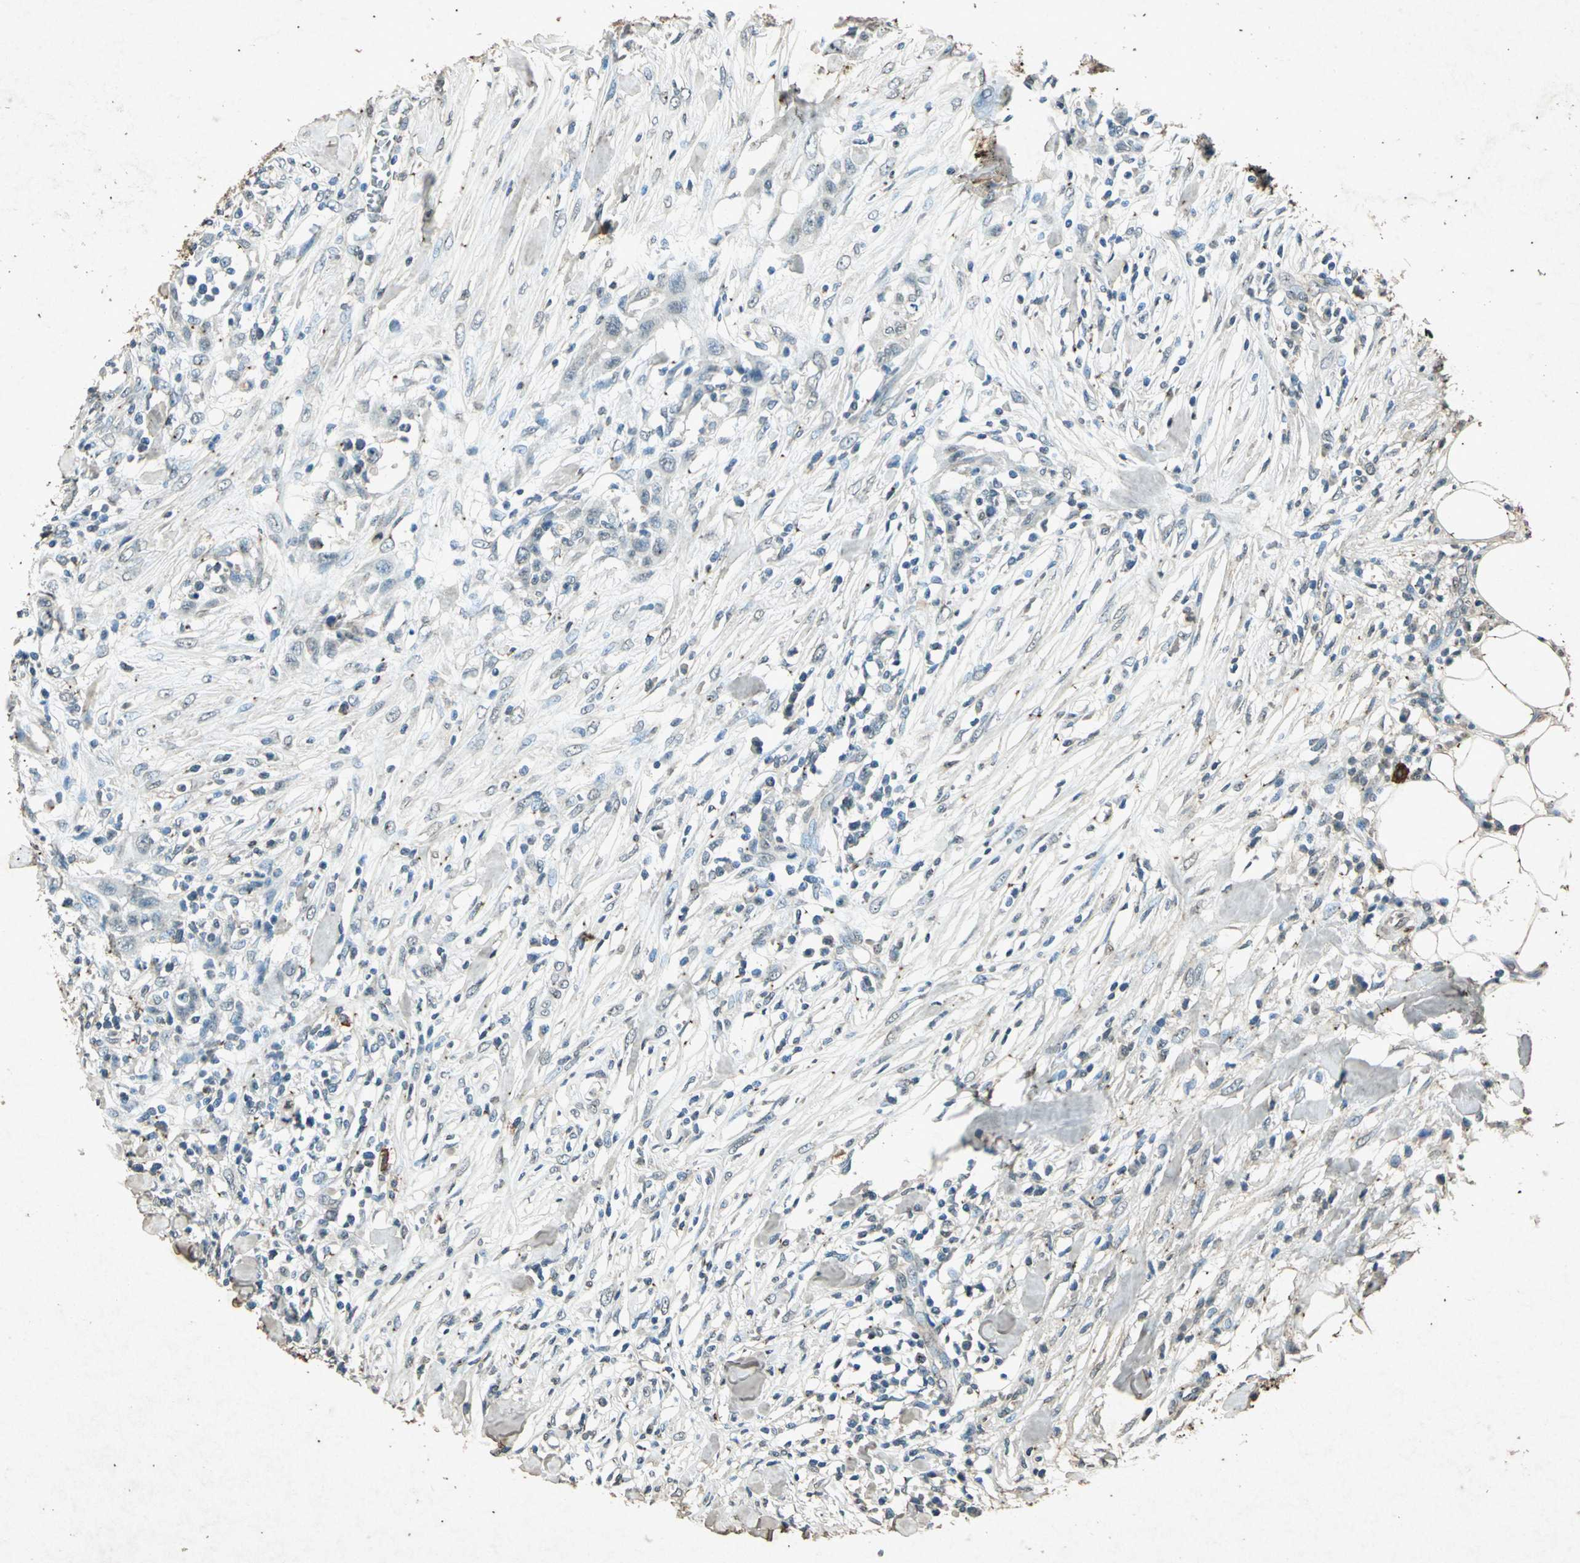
{"staining": {"intensity": "negative", "quantity": "none", "location": "none"}, "tissue": "skin cancer", "cell_type": "Tumor cells", "image_type": "cancer", "snomed": [{"axis": "morphology", "description": "Squamous cell carcinoma, NOS"}, {"axis": "topography", "description": "Skin"}], "caption": "Immunohistochemistry (IHC) image of neoplastic tissue: skin cancer stained with DAB (3,3'-diaminobenzidine) displays no significant protein positivity in tumor cells.", "gene": "PSEN1", "patient": {"sex": "male", "age": 24}}